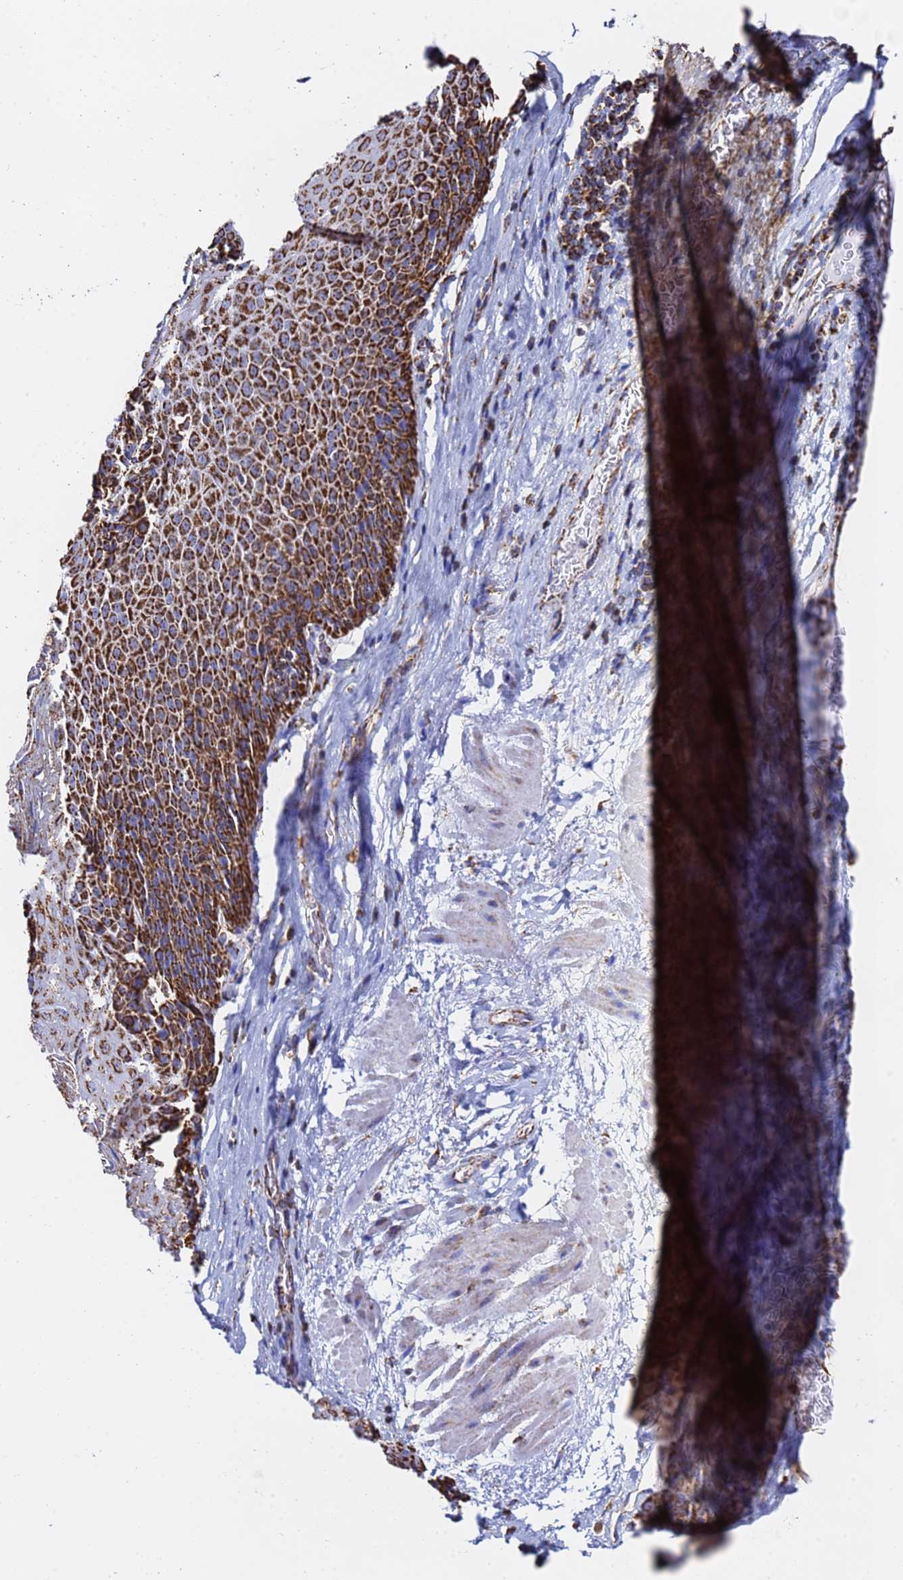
{"staining": {"intensity": "strong", "quantity": ">75%", "location": "cytoplasmic/membranous"}, "tissue": "esophagus", "cell_type": "Squamous epithelial cells", "image_type": "normal", "snomed": [{"axis": "morphology", "description": "Normal tissue, NOS"}, {"axis": "topography", "description": "Esophagus"}], "caption": "Immunohistochemistry (IHC) image of normal esophagus stained for a protein (brown), which displays high levels of strong cytoplasmic/membranous expression in approximately >75% of squamous epithelial cells.", "gene": "PHB2", "patient": {"sex": "female", "age": 66}}